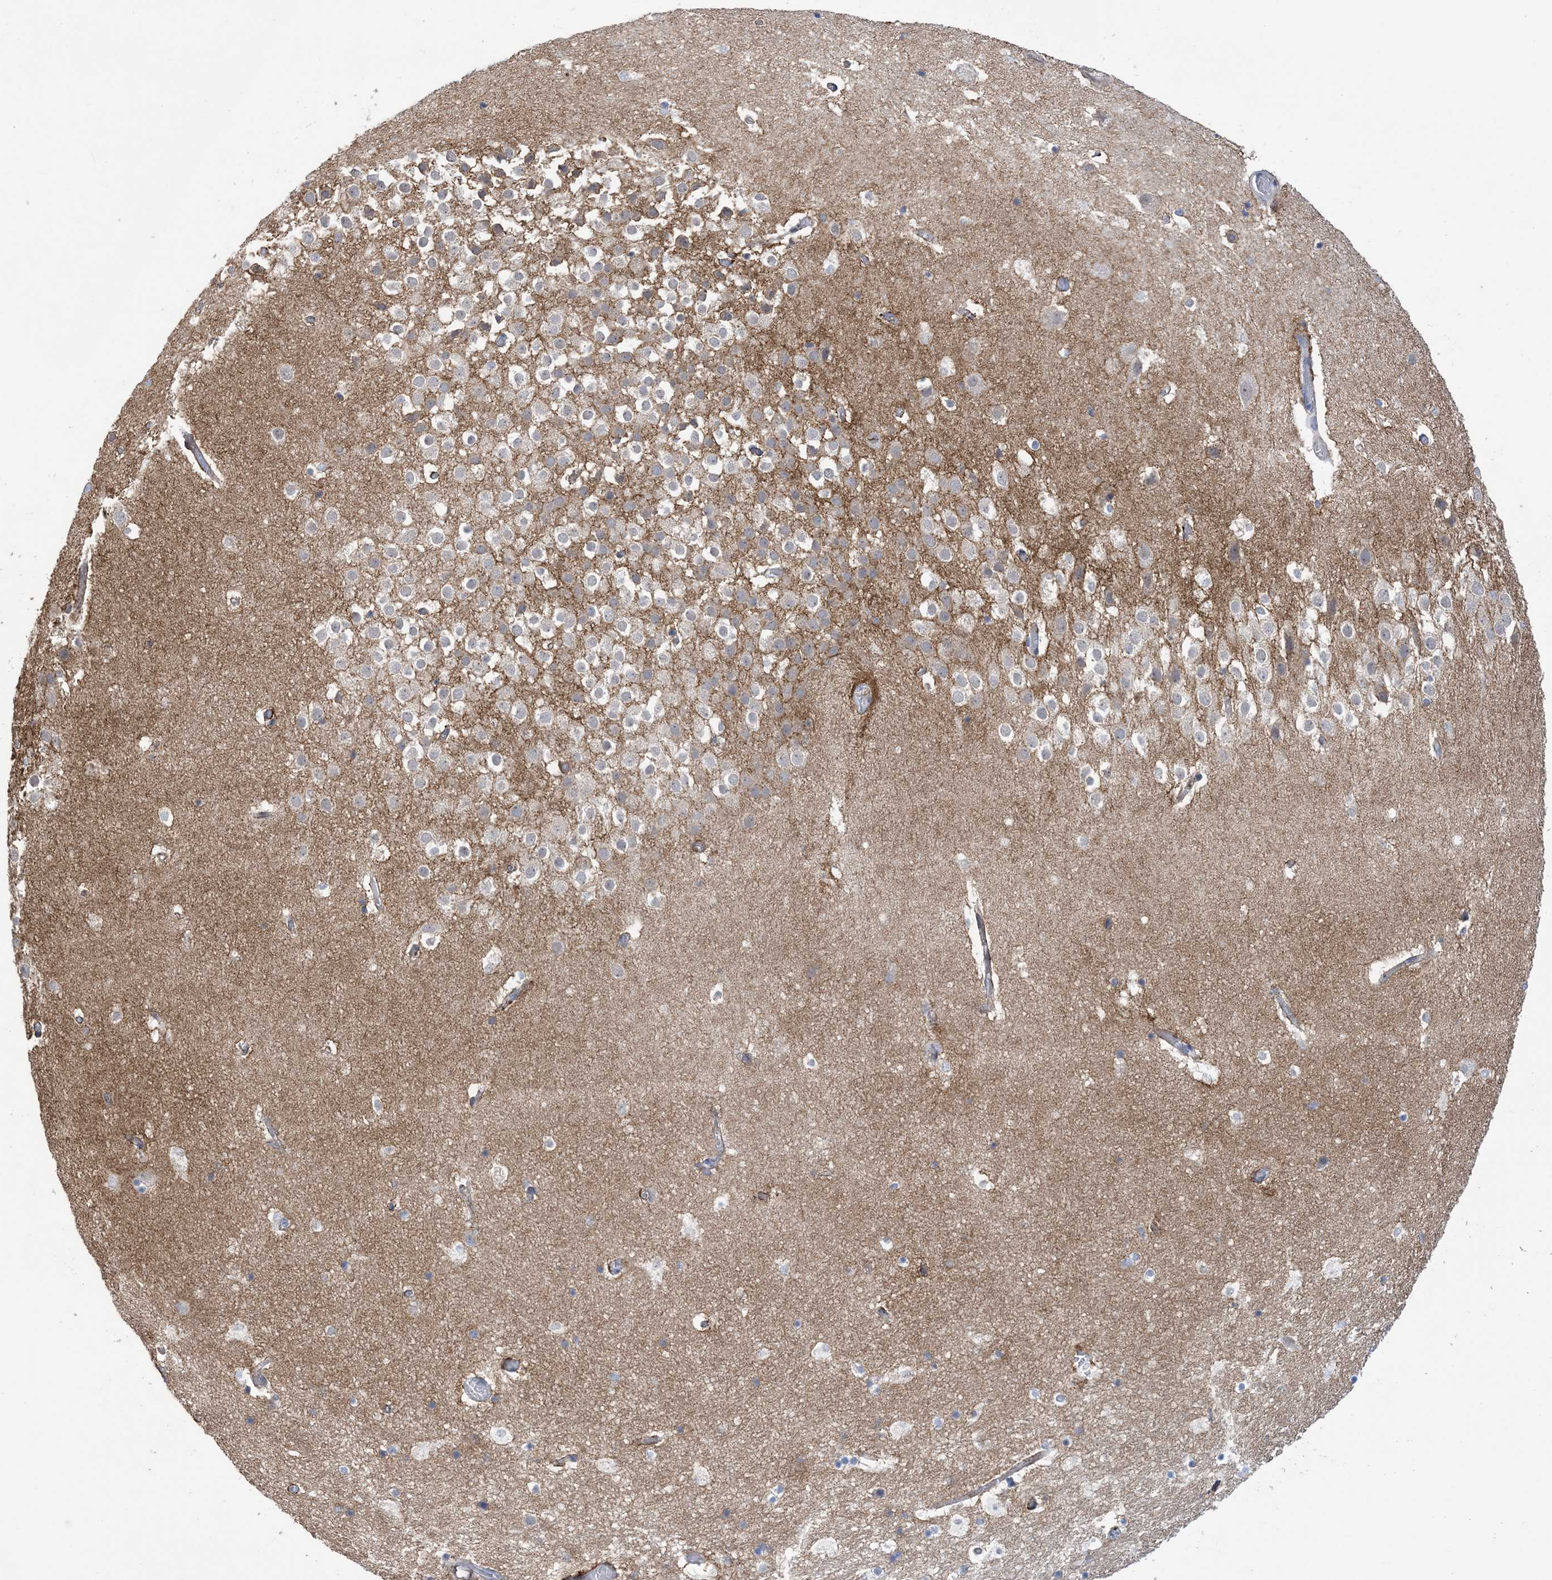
{"staining": {"intensity": "negative", "quantity": "none", "location": "none"}, "tissue": "hippocampus", "cell_type": "Glial cells", "image_type": "normal", "snomed": [{"axis": "morphology", "description": "Normal tissue, NOS"}, {"axis": "topography", "description": "Hippocampus"}], "caption": "Protein analysis of benign hippocampus exhibits no significant expression in glial cells. Brightfield microscopy of immunohistochemistry stained with DAB (3,3'-diaminobenzidine) (brown) and hematoxylin (blue), captured at high magnification.", "gene": "TTYH1", "patient": {"sex": "female", "age": 52}}